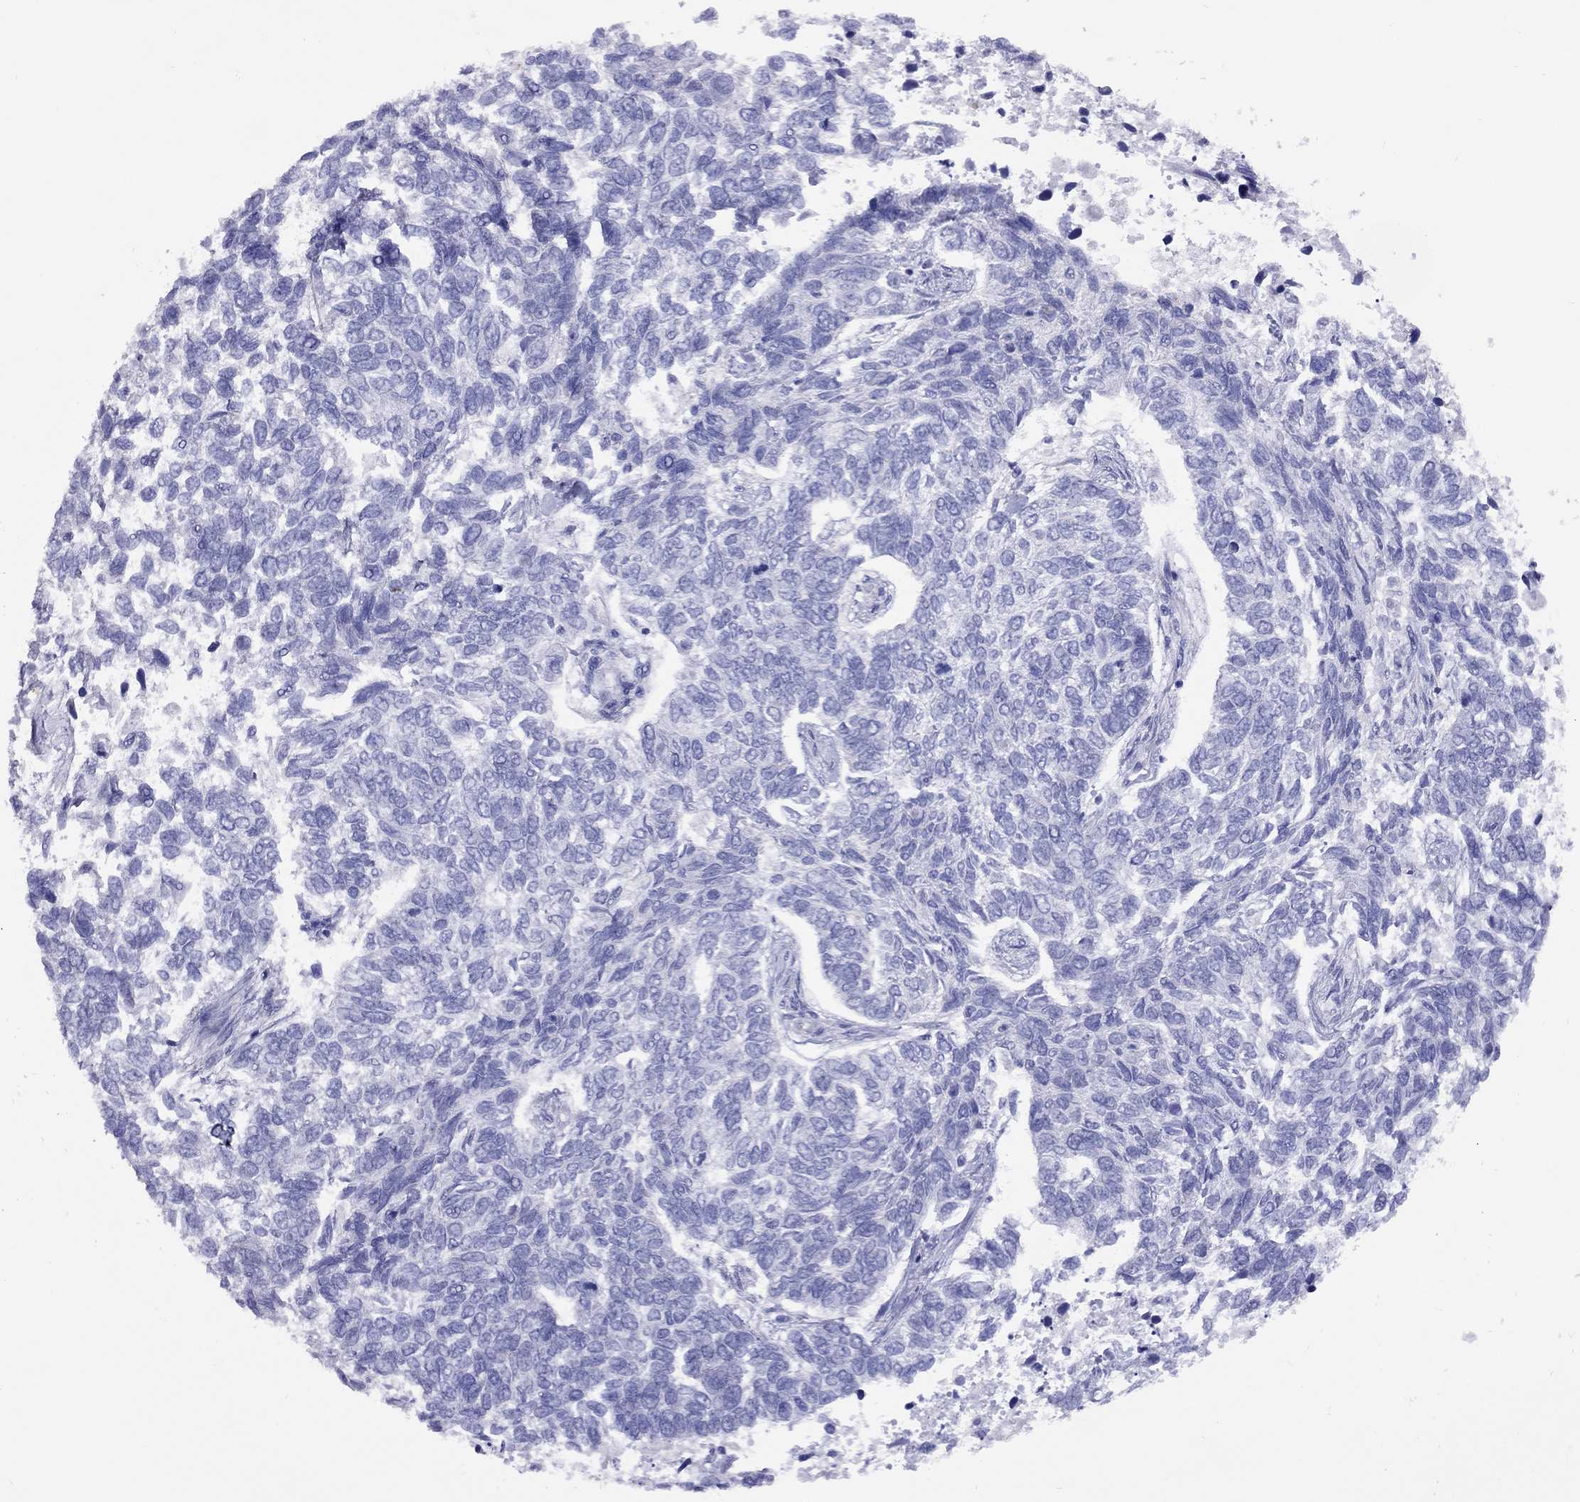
{"staining": {"intensity": "negative", "quantity": "none", "location": "none"}, "tissue": "skin cancer", "cell_type": "Tumor cells", "image_type": "cancer", "snomed": [{"axis": "morphology", "description": "Basal cell carcinoma"}, {"axis": "topography", "description": "Skin"}], "caption": "IHC image of human skin cancer stained for a protein (brown), which demonstrates no staining in tumor cells.", "gene": "SPINT4", "patient": {"sex": "female", "age": 65}}